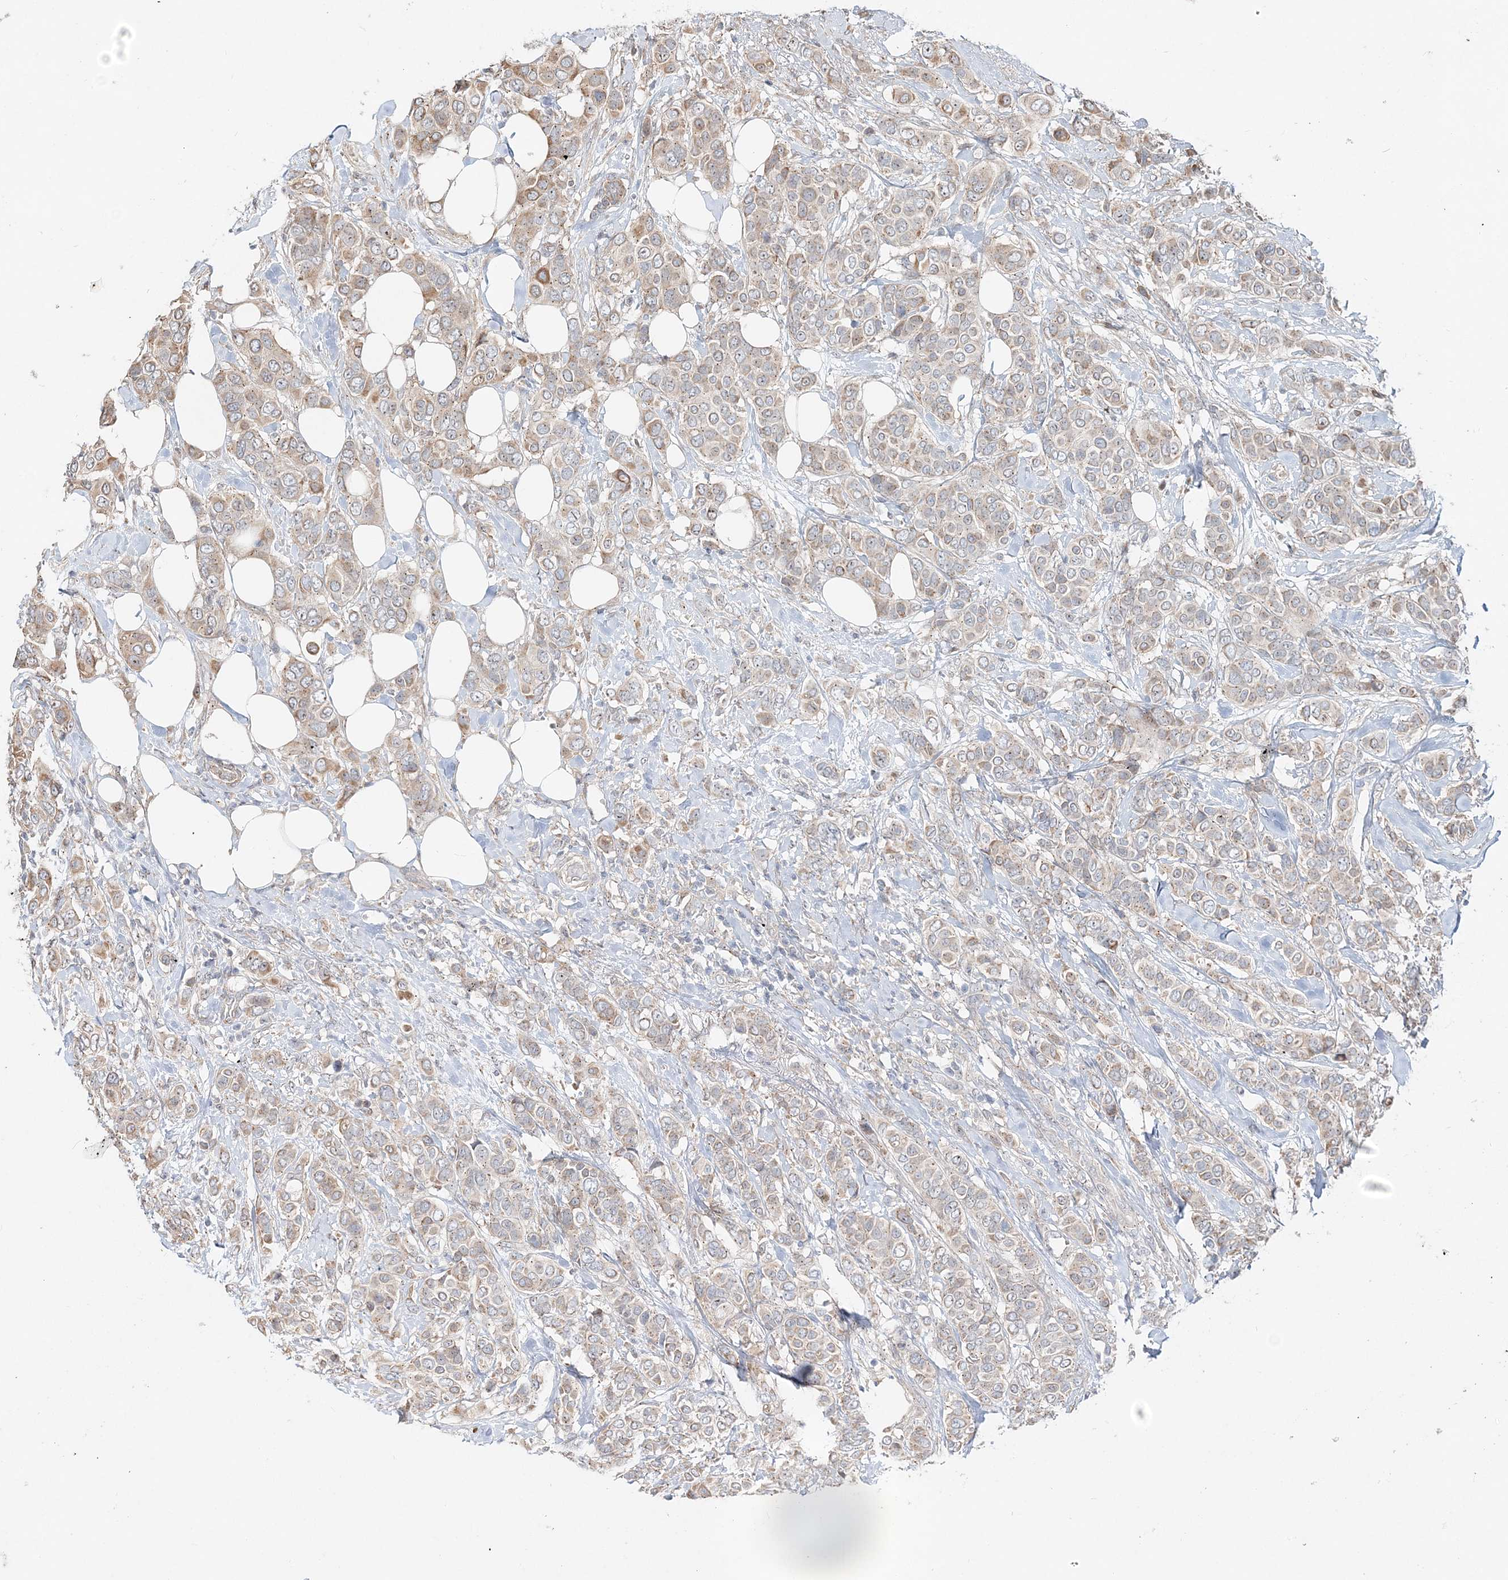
{"staining": {"intensity": "moderate", "quantity": "<25%", "location": "cytoplasmic/membranous"}, "tissue": "breast cancer", "cell_type": "Tumor cells", "image_type": "cancer", "snomed": [{"axis": "morphology", "description": "Lobular carcinoma"}, {"axis": "topography", "description": "Breast"}], "caption": "Tumor cells show low levels of moderate cytoplasmic/membranous positivity in about <25% of cells in human lobular carcinoma (breast).", "gene": "CXXC5", "patient": {"sex": "female", "age": 51}}